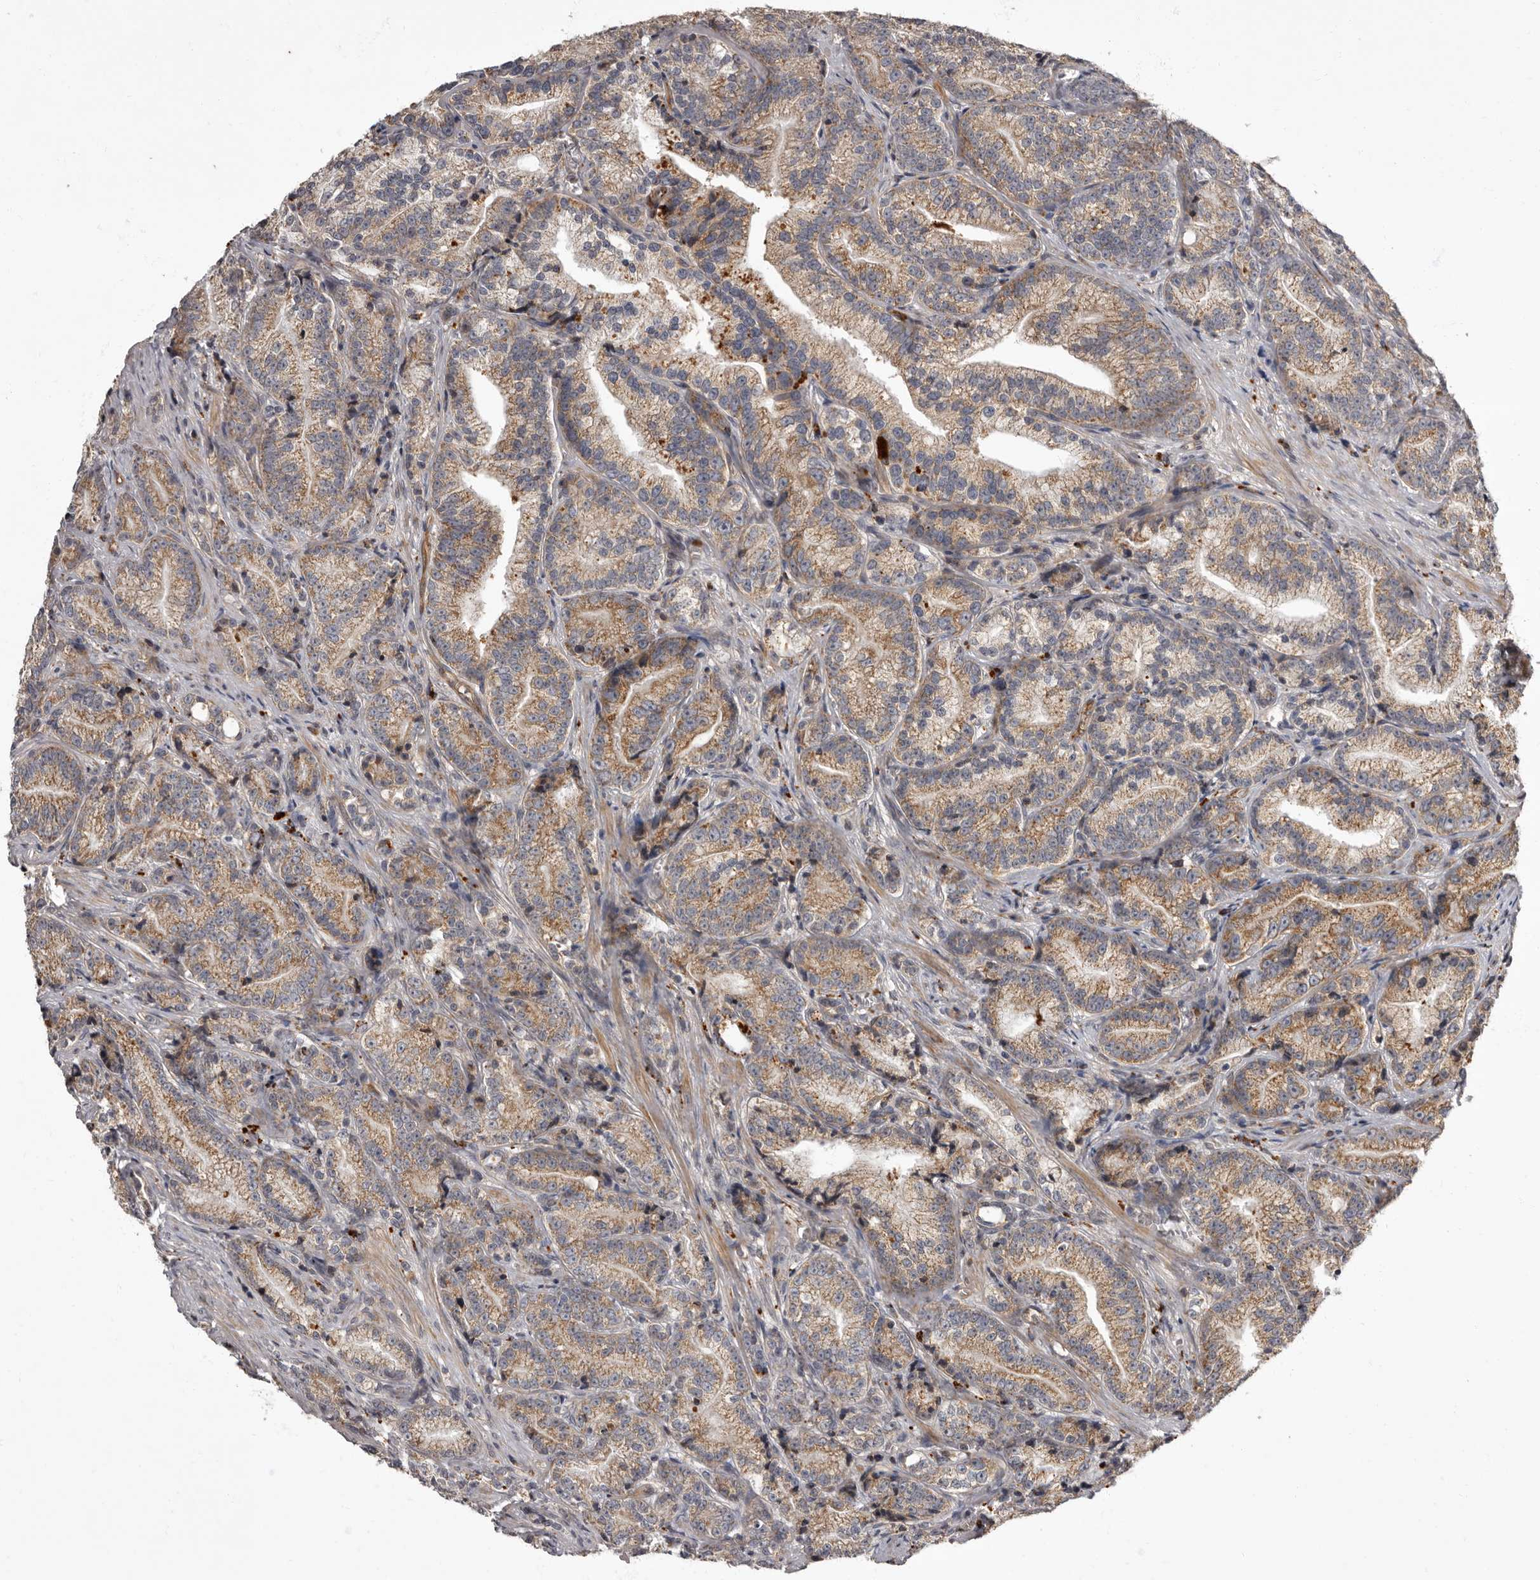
{"staining": {"intensity": "moderate", "quantity": ">75%", "location": "cytoplasmic/membranous"}, "tissue": "prostate cancer", "cell_type": "Tumor cells", "image_type": "cancer", "snomed": [{"axis": "morphology", "description": "Adenocarcinoma, Low grade"}, {"axis": "topography", "description": "Prostate"}], "caption": "A brown stain highlights moderate cytoplasmic/membranous expression of a protein in human prostate low-grade adenocarcinoma tumor cells.", "gene": "ADCY2", "patient": {"sex": "male", "age": 89}}